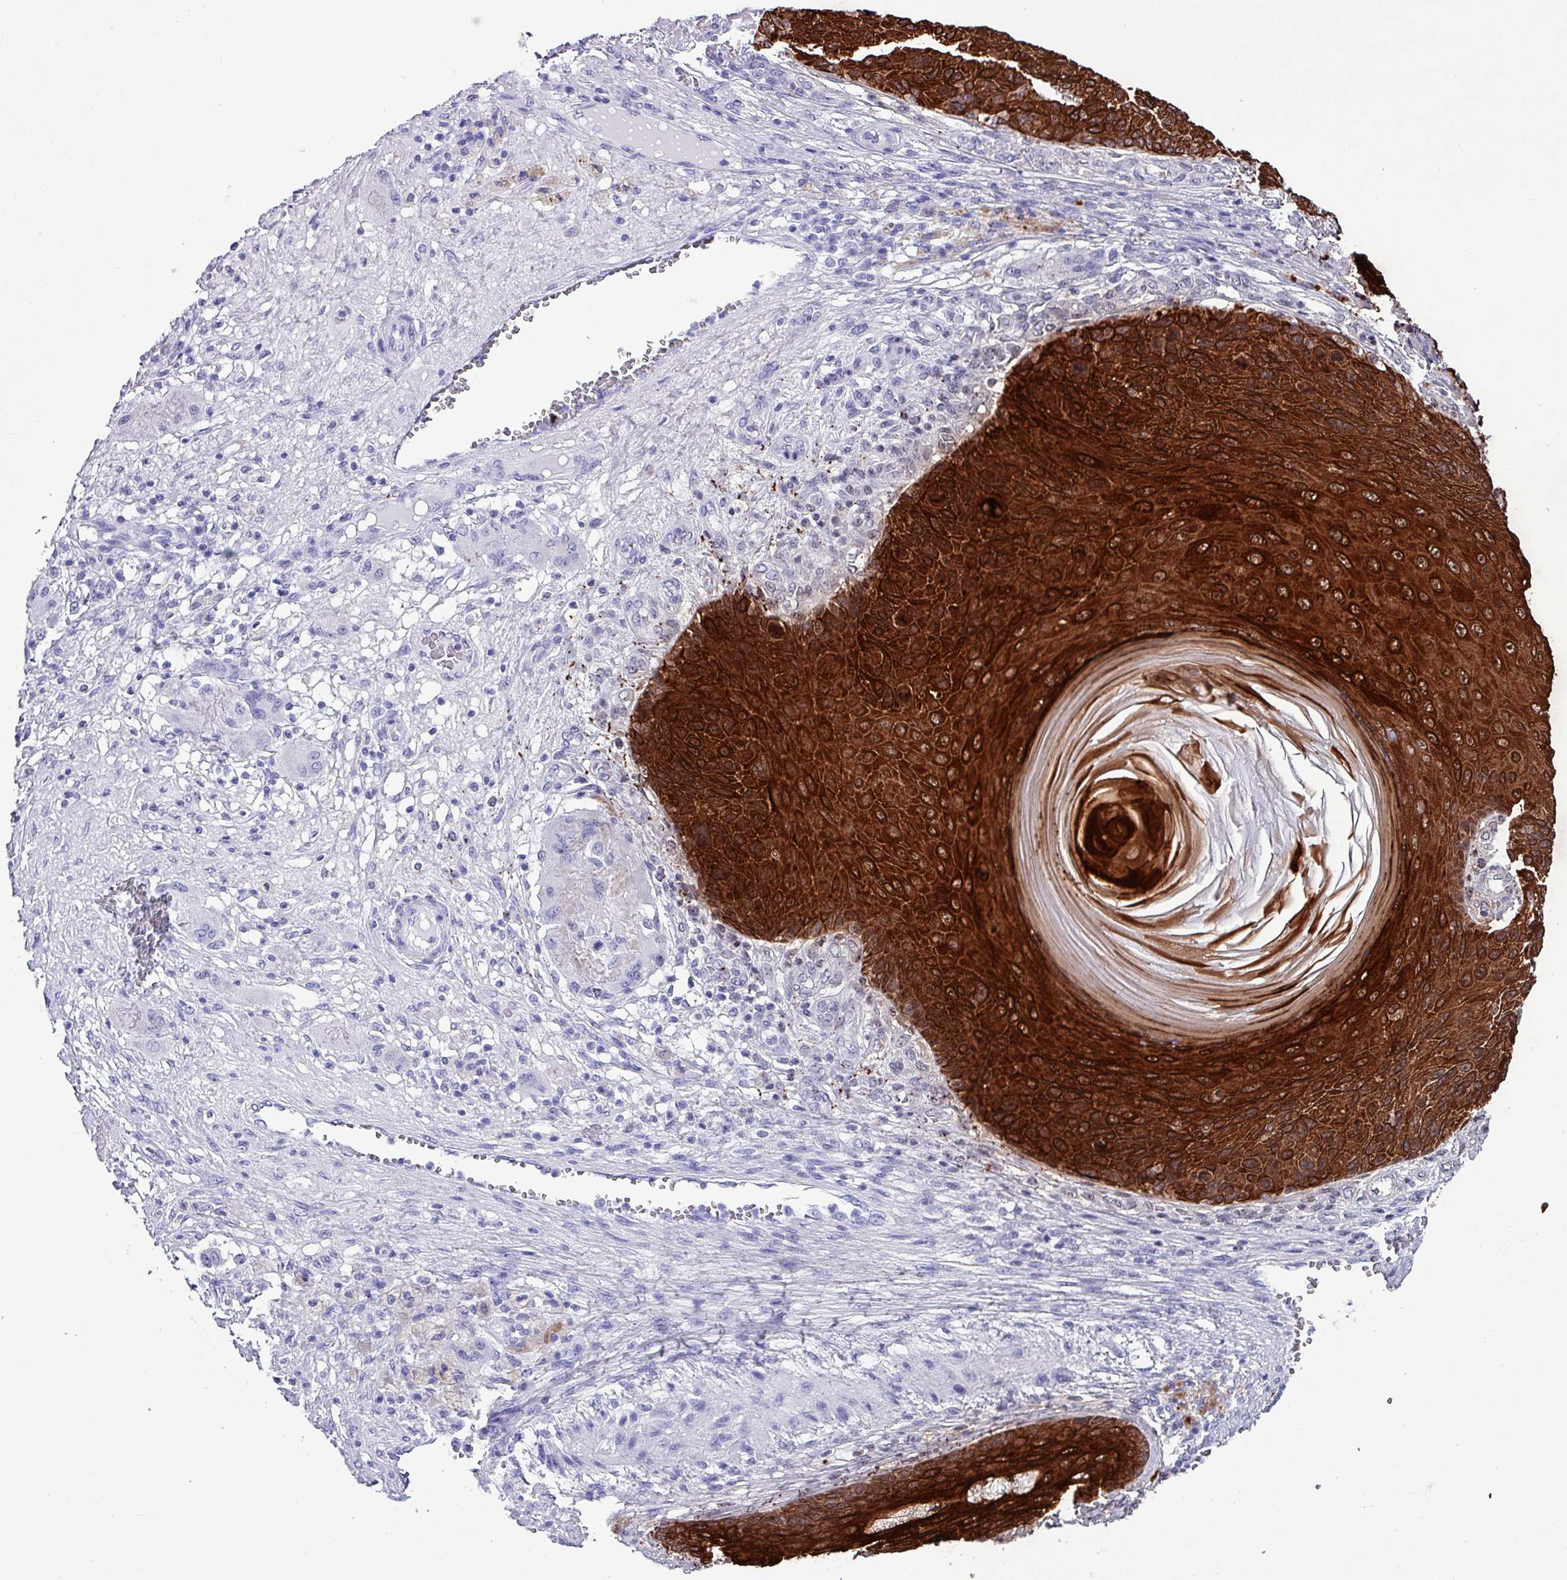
{"staining": {"intensity": "strong", "quantity": ">75%", "location": "cytoplasmic/membranous"}, "tissue": "skin cancer", "cell_type": "Tumor cells", "image_type": "cancer", "snomed": [{"axis": "morphology", "description": "Squamous cell carcinoma, NOS"}, {"axis": "topography", "description": "Skin"}], "caption": "About >75% of tumor cells in human squamous cell carcinoma (skin) demonstrate strong cytoplasmic/membranous protein expression as visualized by brown immunohistochemical staining.", "gene": "KRT6C", "patient": {"sex": "female", "age": 88}}